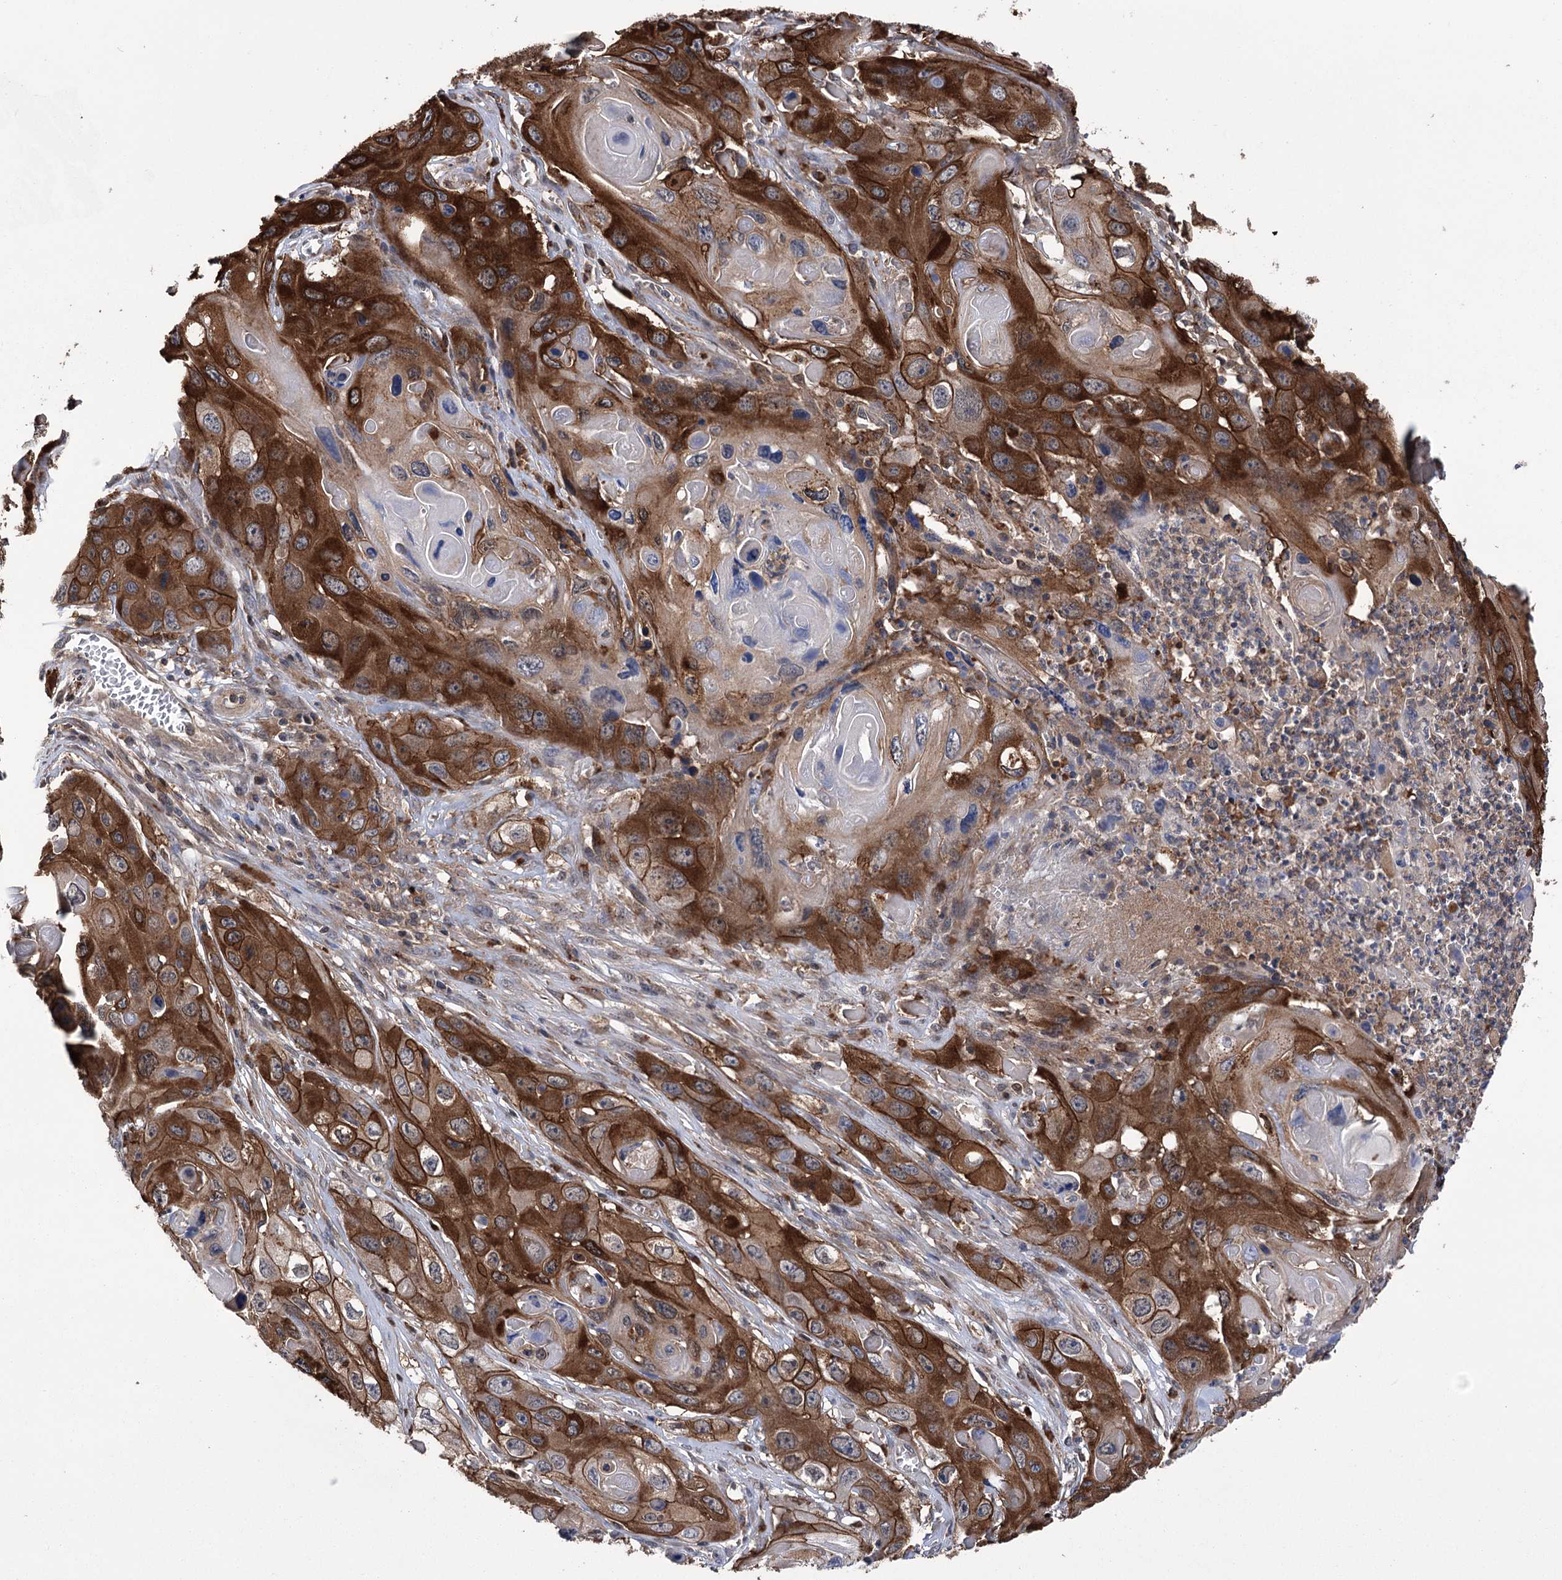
{"staining": {"intensity": "strong", "quantity": ">75%", "location": "cytoplasmic/membranous"}, "tissue": "skin cancer", "cell_type": "Tumor cells", "image_type": "cancer", "snomed": [{"axis": "morphology", "description": "Squamous cell carcinoma, NOS"}, {"axis": "topography", "description": "Skin"}], "caption": "Squamous cell carcinoma (skin) stained with a protein marker reveals strong staining in tumor cells.", "gene": "DPP3", "patient": {"sex": "male", "age": 55}}